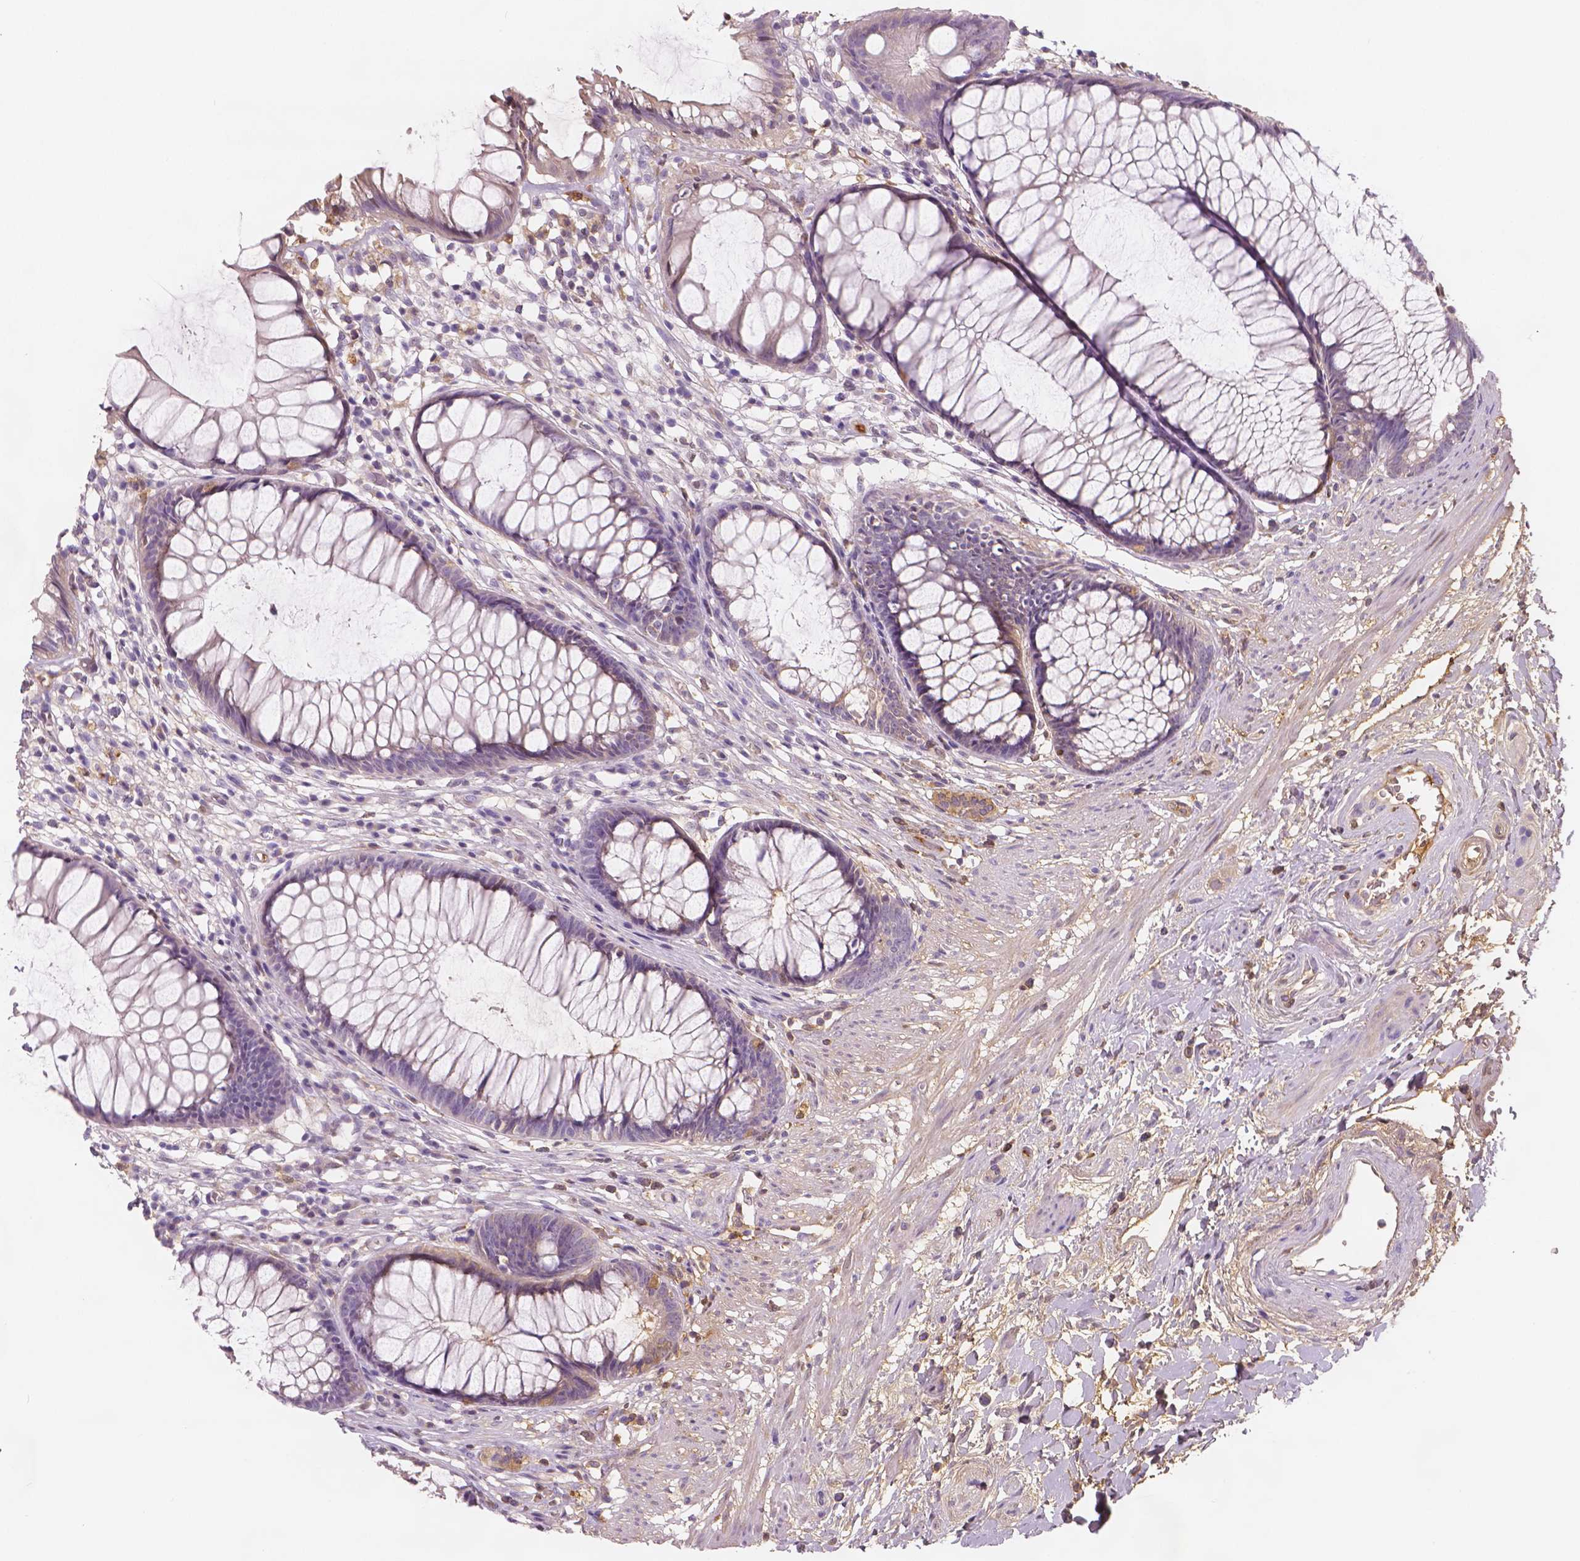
{"staining": {"intensity": "negative", "quantity": "none", "location": "none"}, "tissue": "rectum", "cell_type": "Glandular cells", "image_type": "normal", "snomed": [{"axis": "morphology", "description": "Normal tissue, NOS"}, {"axis": "topography", "description": "Smooth muscle"}, {"axis": "topography", "description": "Rectum"}], "caption": "Unremarkable rectum was stained to show a protein in brown. There is no significant expression in glandular cells. (DAB (3,3'-diaminobenzidine) IHC, high magnification).", "gene": "APOA4", "patient": {"sex": "male", "age": 53}}